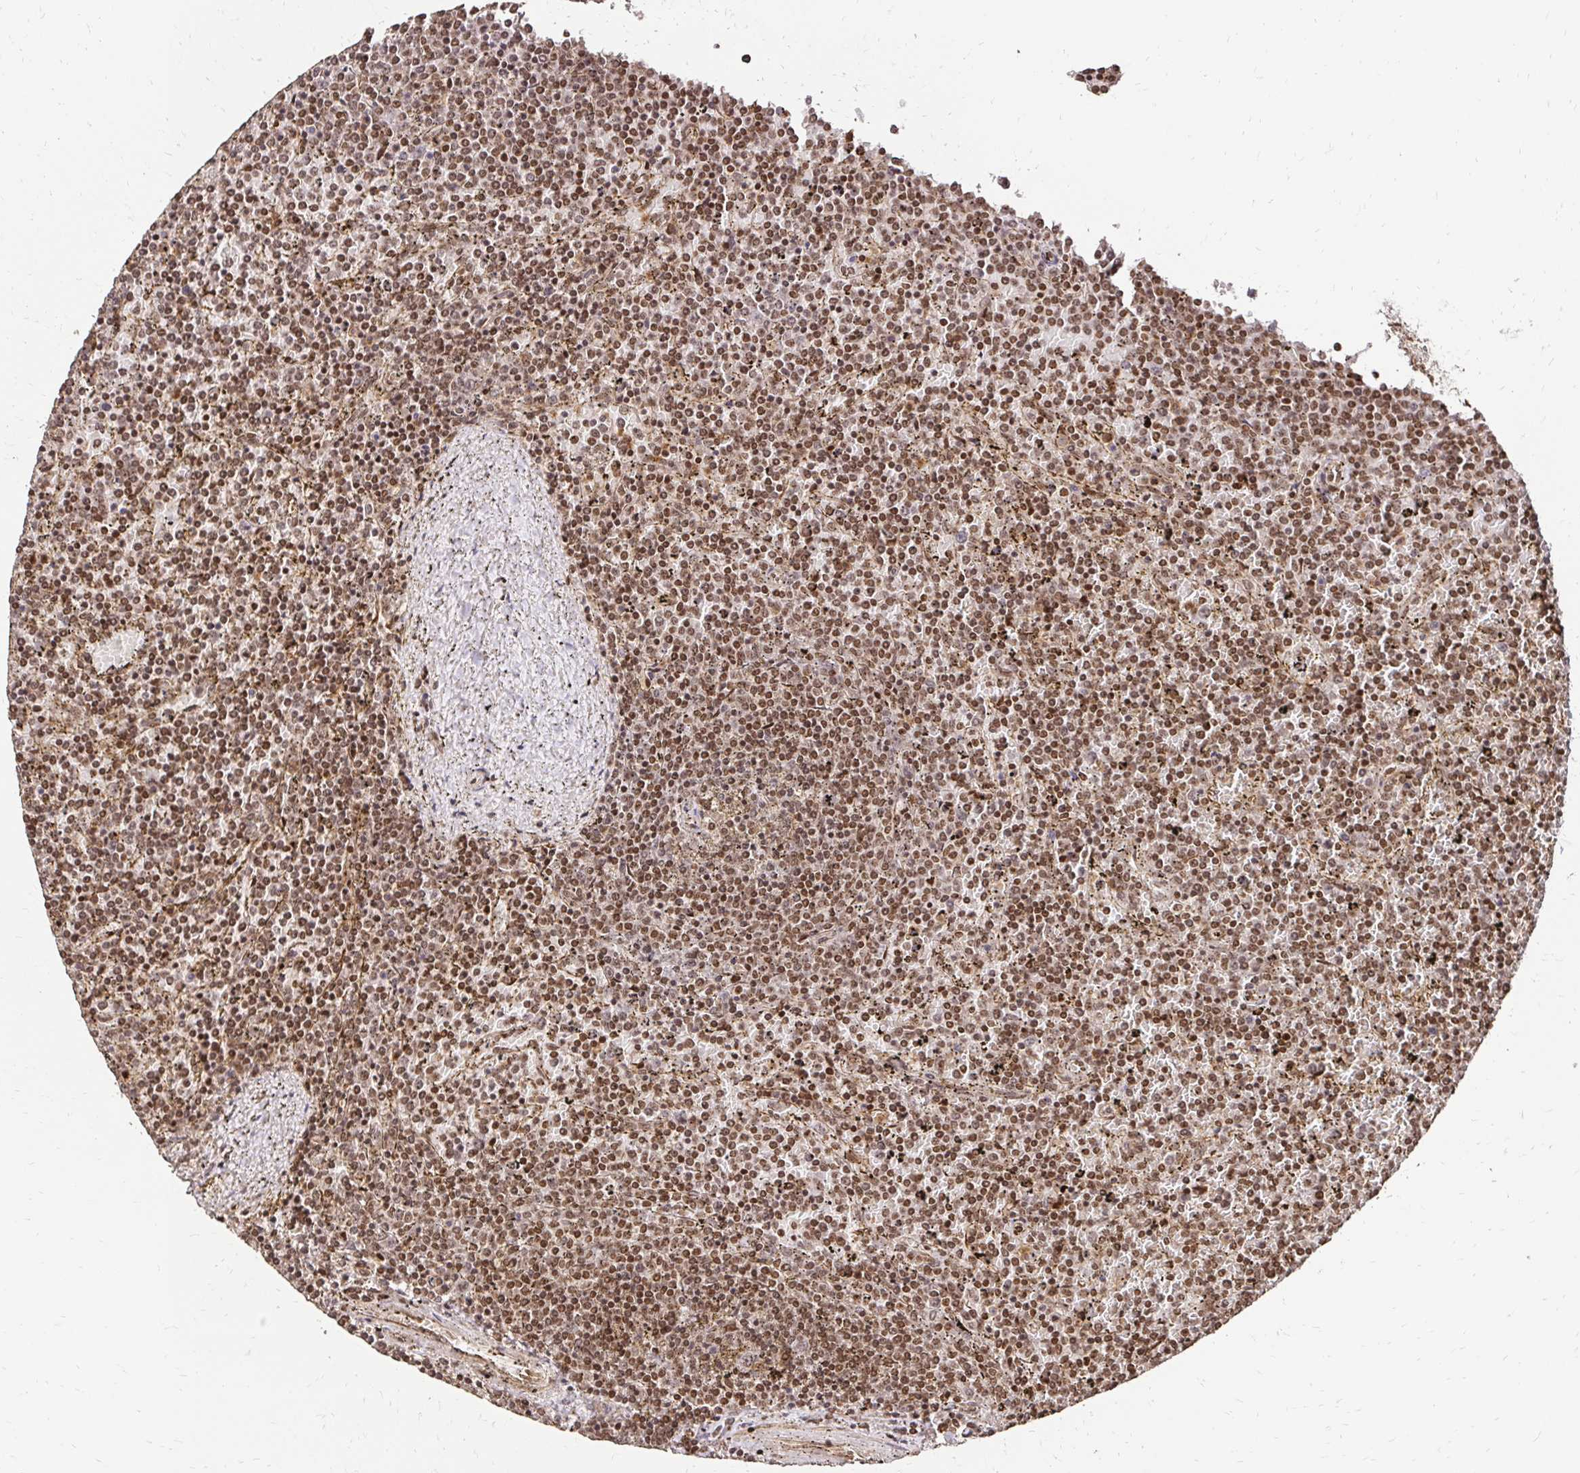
{"staining": {"intensity": "moderate", "quantity": ">75%", "location": "nuclear"}, "tissue": "lymphoma", "cell_type": "Tumor cells", "image_type": "cancer", "snomed": [{"axis": "morphology", "description": "Malignant lymphoma, non-Hodgkin's type, Low grade"}, {"axis": "topography", "description": "Spleen"}], "caption": "This is an image of IHC staining of low-grade malignant lymphoma, non-Hodgkin's type, which shows moderate staining in the nuclear of tumor cells.", "gene": "GLYR1", "patient": {"sex": "female", "age": 77}}